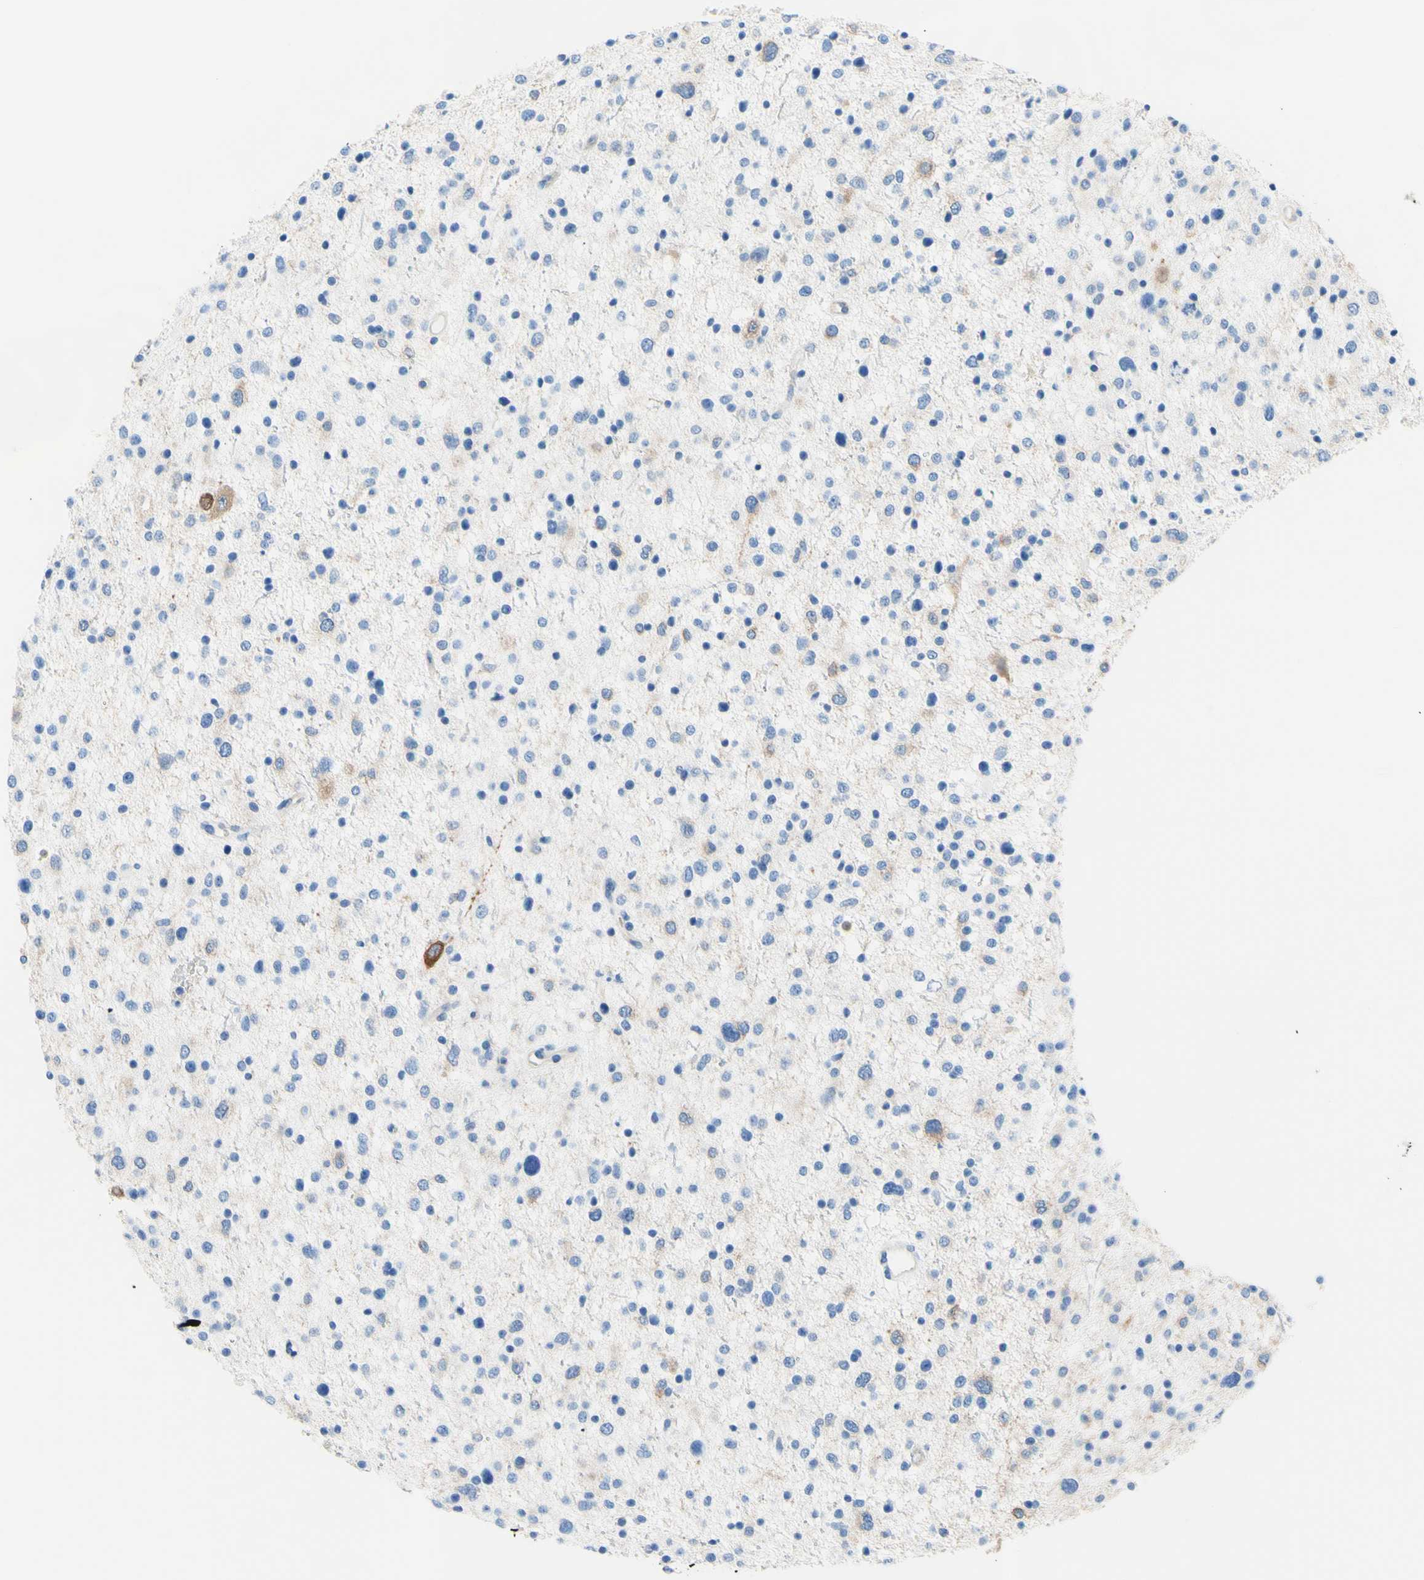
{"staining": {"intensity": "moderate", "quantity": "<25%", "location": "cytoplasmic/membranous"}, "tissue": "glioma", "cell_type": "Tumor cells", "image_type": "cancer", "snomed": [{"axis": "morphology", "description": "Glioma, malignant, Low grade"}, {"axis": "topography", "description": "Brain"}], "caption": "Malignant glioma (low-grade) tissue shows moderate cytoplasmic/membranous expression in about <25% of tumor cells, visualized by immunohistochemistry.", "gene": "HPCA", "patient": {"sex": "female", "age": 37}}